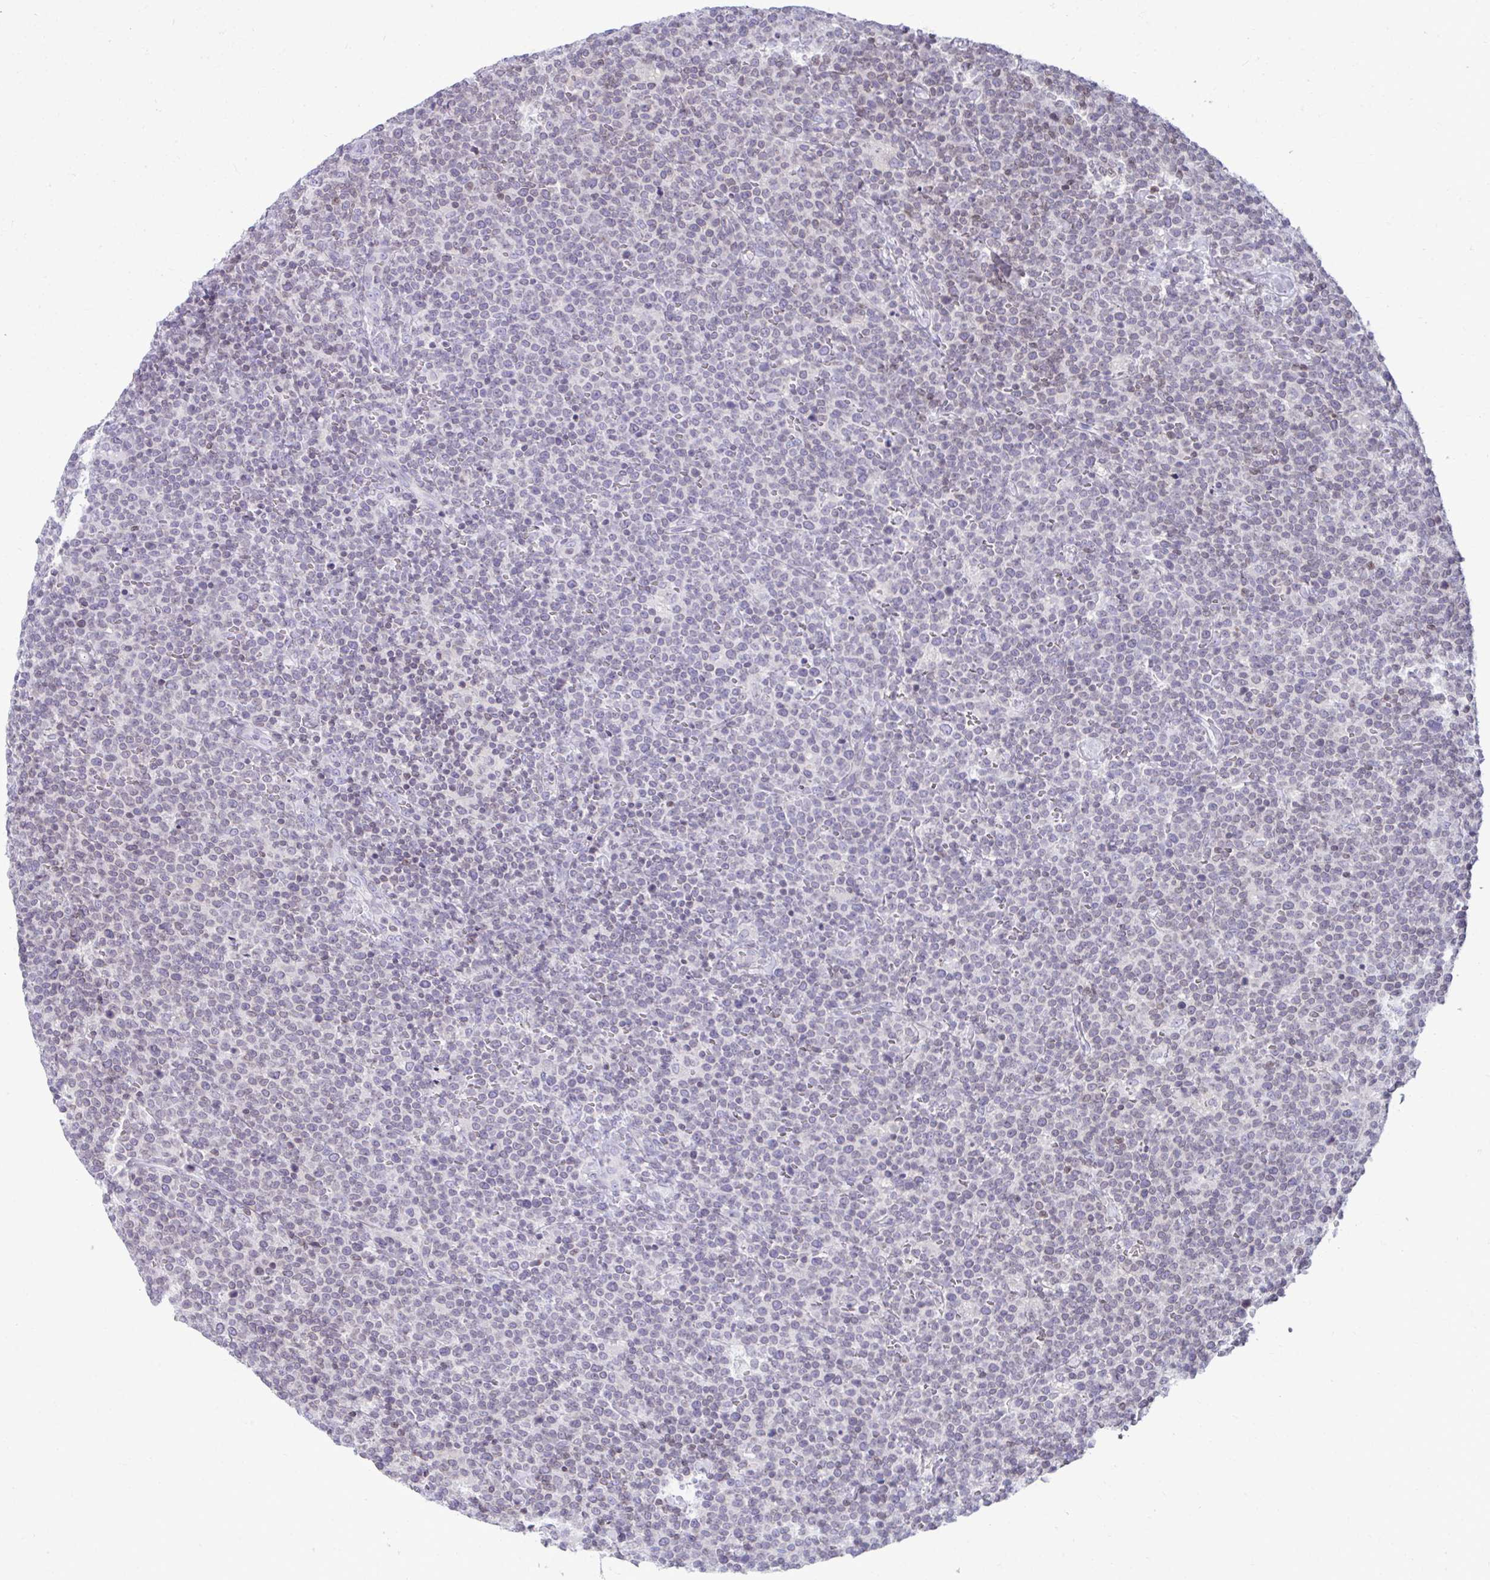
{"staining": {"intensity": "negative", "quantity": "none", "location": "none"}, "tissue": "lymphoma", "cell_type": "Tumor cells", "image_type": "cancer", "snomed": [{"axis": "morphology", "description": "Malignant lymphoma, non-Hodgkin's type, High grade"}, {"axis": "topography", "description": "Lymph node"}], "caption": "This is an immunohistochemistry (IHC) histopathology image of lymphoma. There is no positivity in tumor cells.", "gene": "OR7A5", "patient": {"sex": "male", "age": 61}}